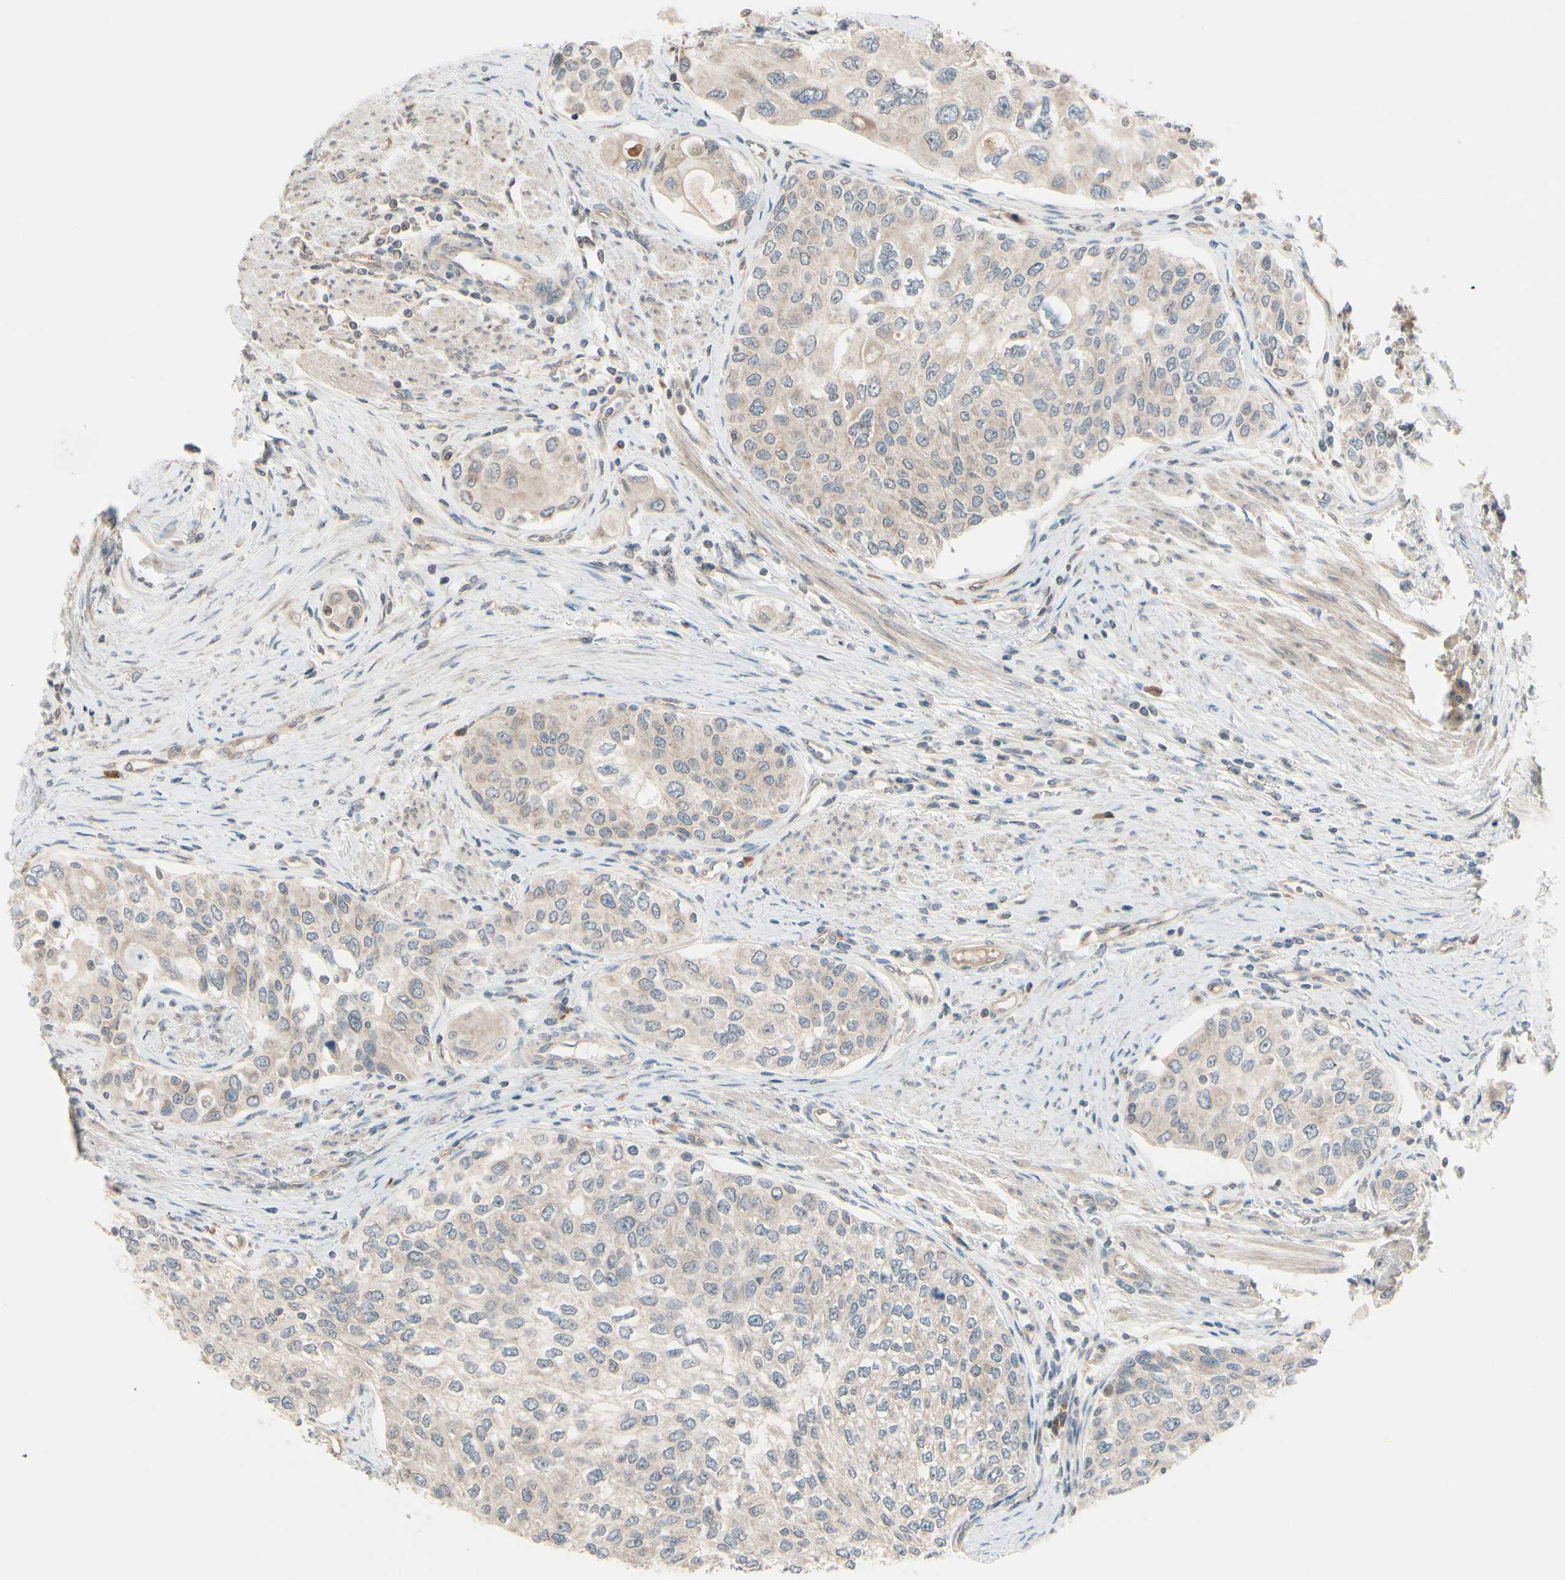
{"staining": {"intensity": "weak", "quantity": "25%-75%", "location": "cytoplasmic/membranous"}, "tissue": "urothelial cancer", "cell_type": "Tumor cells", "image_type": "cancer", "snomed": [{"axis": "morphology", "description": "Urothelial carcinoma, High grade"}, {"axis": "topography", "description": "Urinary bladder"}], "caption": "An image showing weak cytoplasmic/membranous positivity in approximately 25%-75% of tumor cells in urothelial cancer, as visualized by brown immunohistochemical staining.", "gene": "FGF10", "patient": {"sex": "female", "age": 56}}